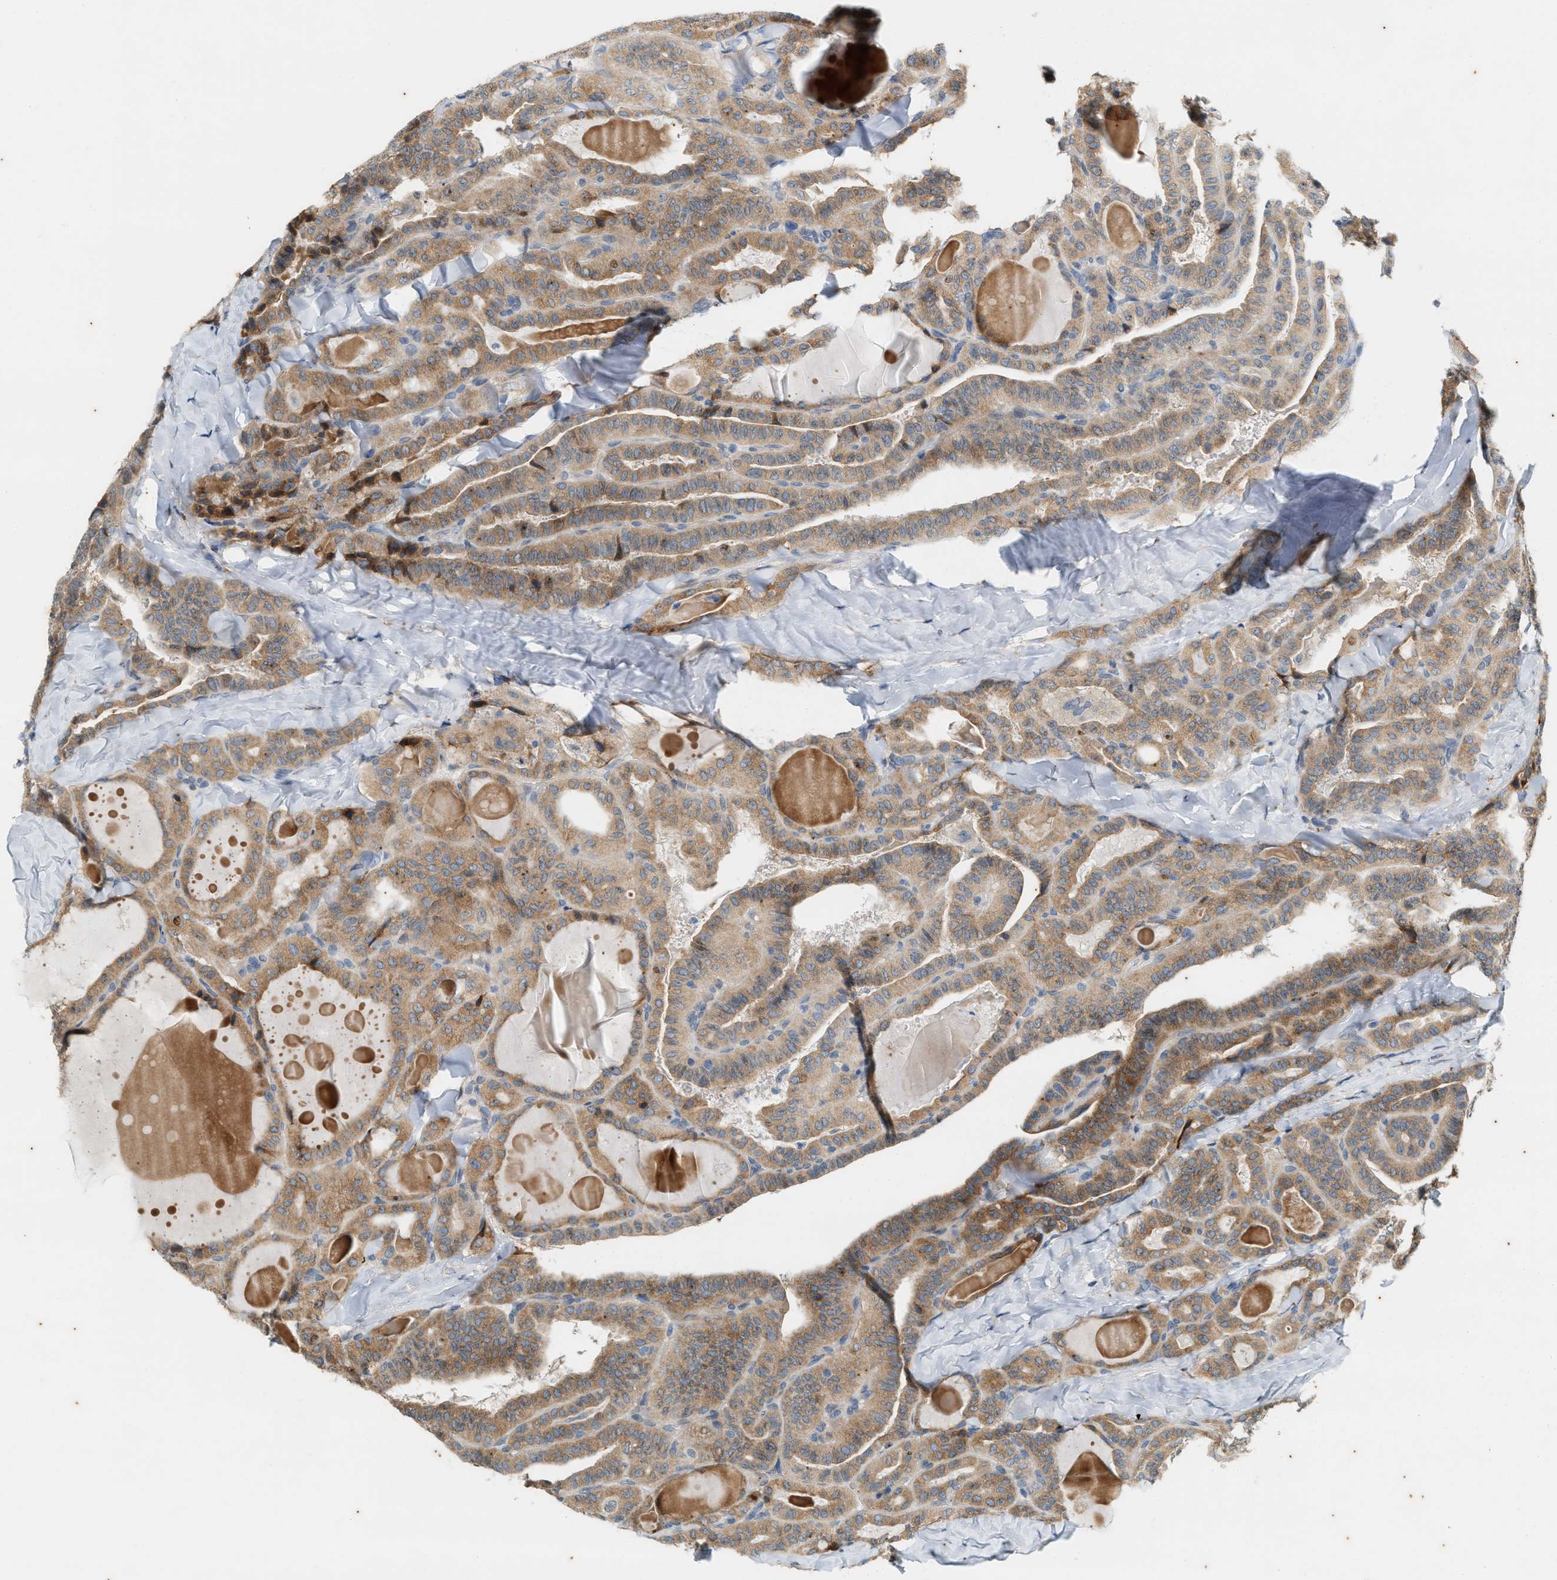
{"staining": {"intensity": "moderate", "quantity": ">75%", "location": "cytoplasmic/membranous"}, "tissue": "thyroid cancer", "cell_type": "Tumor cells", "image_type": "cancer", "snomed": [{"axis": "morphology", "description": "Papillary adenocarcinoma, NOS"}, {"axis": "topography", "description": "Thyroid gland"}], "caption": "Moderate cytoplasmic/membranous protein expression is appreciated in about >75% of tumor cells in thyroid cancer (papillary adenocarcinoma).", "gene": "CHPF2", "patient": {"sex": "male", "age": 77}}